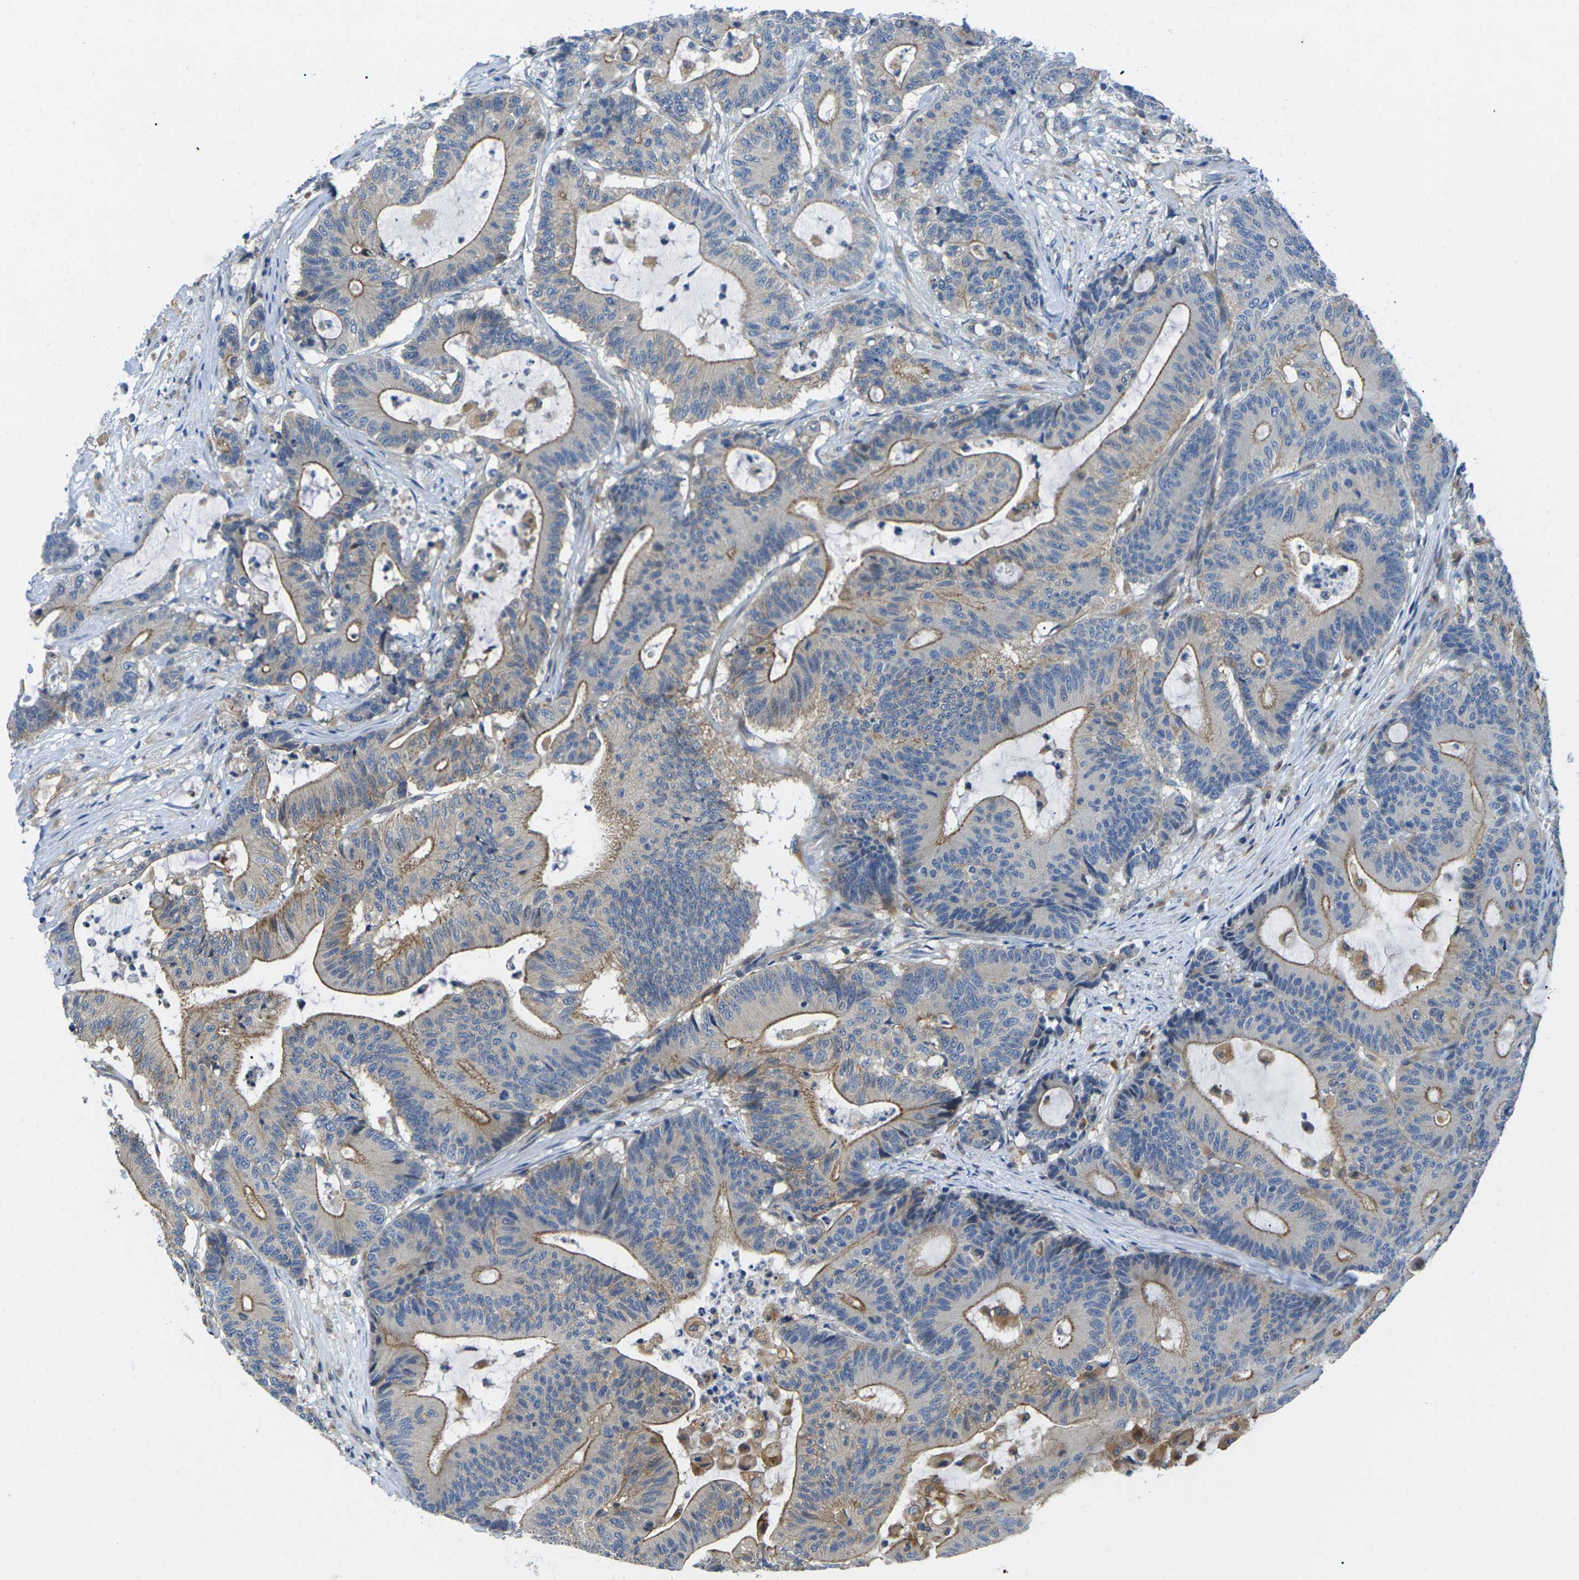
{"staining": {"intensity": "moderate", "quantity": "25%-75%", "location": "cytoplasmic/membranous"}, "tissue": "colorectal cancer", "cell_type": "Tumor cells", "image_type": "cancer", "snomed": [{"axis": "morphology", "description": "Adenocarcinoma, NOS"}, {"axis": "topography", "description": "Colon"}], "caption": "IHC staining of adenocarcinoma (colorectal), which reveals medium levels of moderate cytoplasmic/membranous expression in approximately 25%-75% of tumor cells indicating moderate cytoplasmic/membranous protein staining. The staining was performed using DAB (brown) for protein detection and nuclei were counterstained in hematoxylin (blue).", "gene": "SCNN1A", "patient": {"sex": "female", "age": 84}}